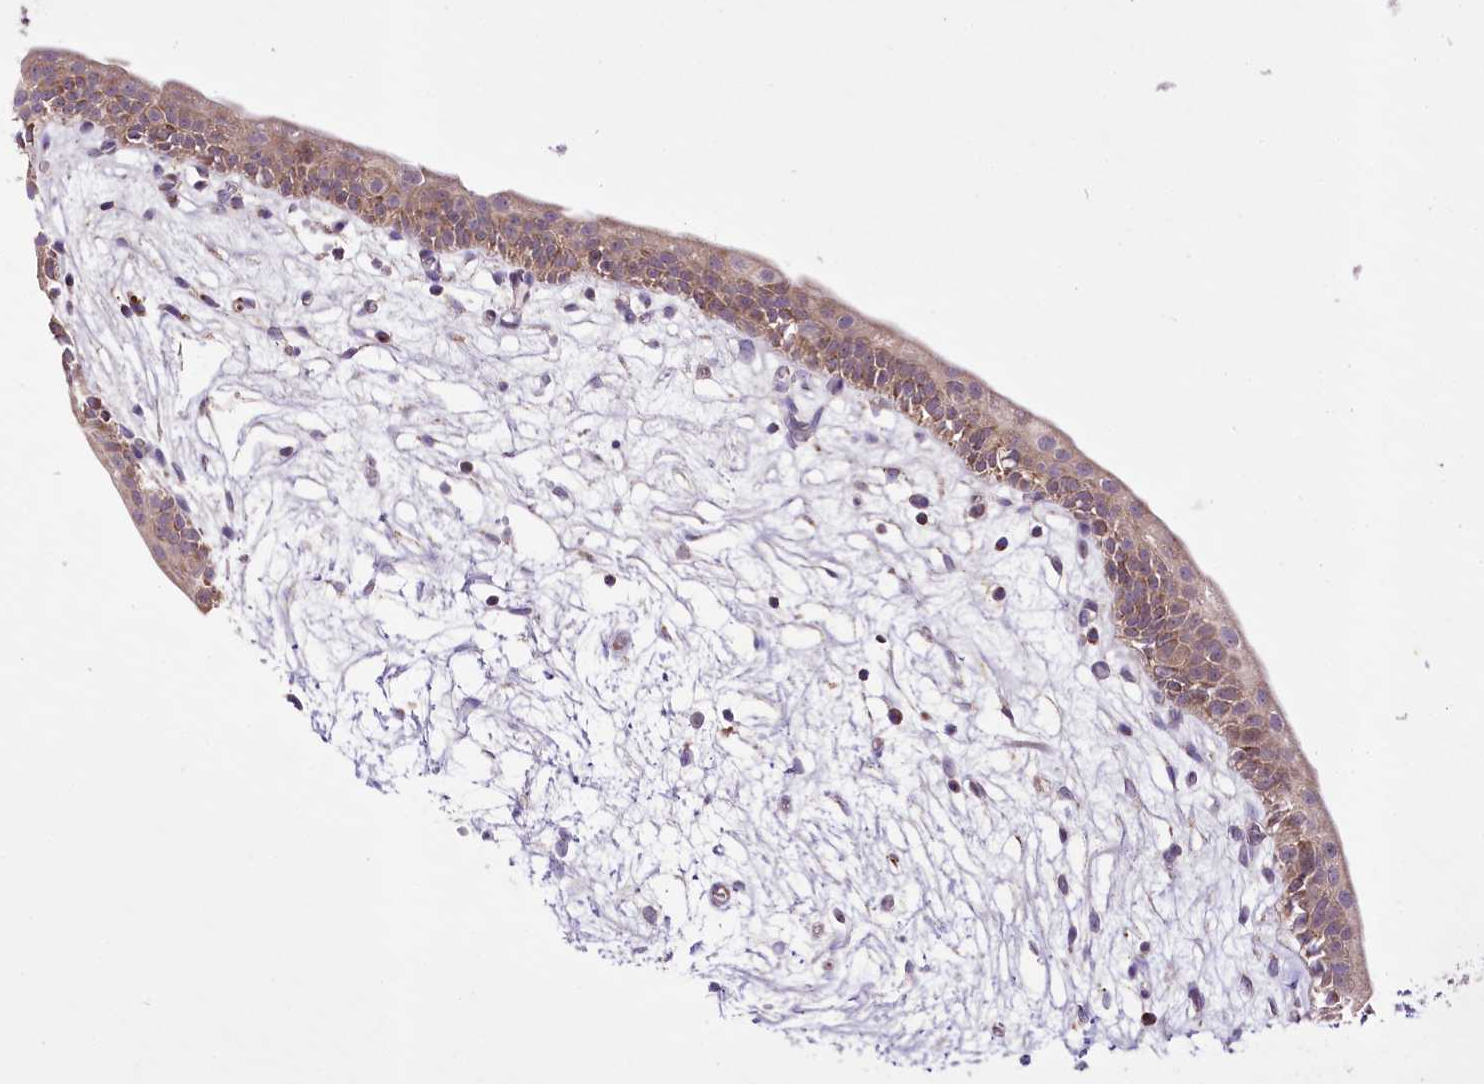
{"staining": {"intensity": "moderate", "quantity": ">75%", "location": "cytoplasmic/membranous"}, "tissue": "urinary bladder", "cell_type": "Urothelial cells", "image_type": "normal", "snomed": [{"axis": "morphology", "description": "Normal tissue, NOS"}, {"axis": "topography", "description": "Urinary bladder"}], "caption": "DAB (3,3'-diaminobenzidine) immunohistochemical staining of unremarkable human urinary bladder displays moderate cytoplasmic/membranous protein expression in approximately >75% of urothelial cells.", "gene": "ATE1", "patient": {"sex": "male", "age": 83}}